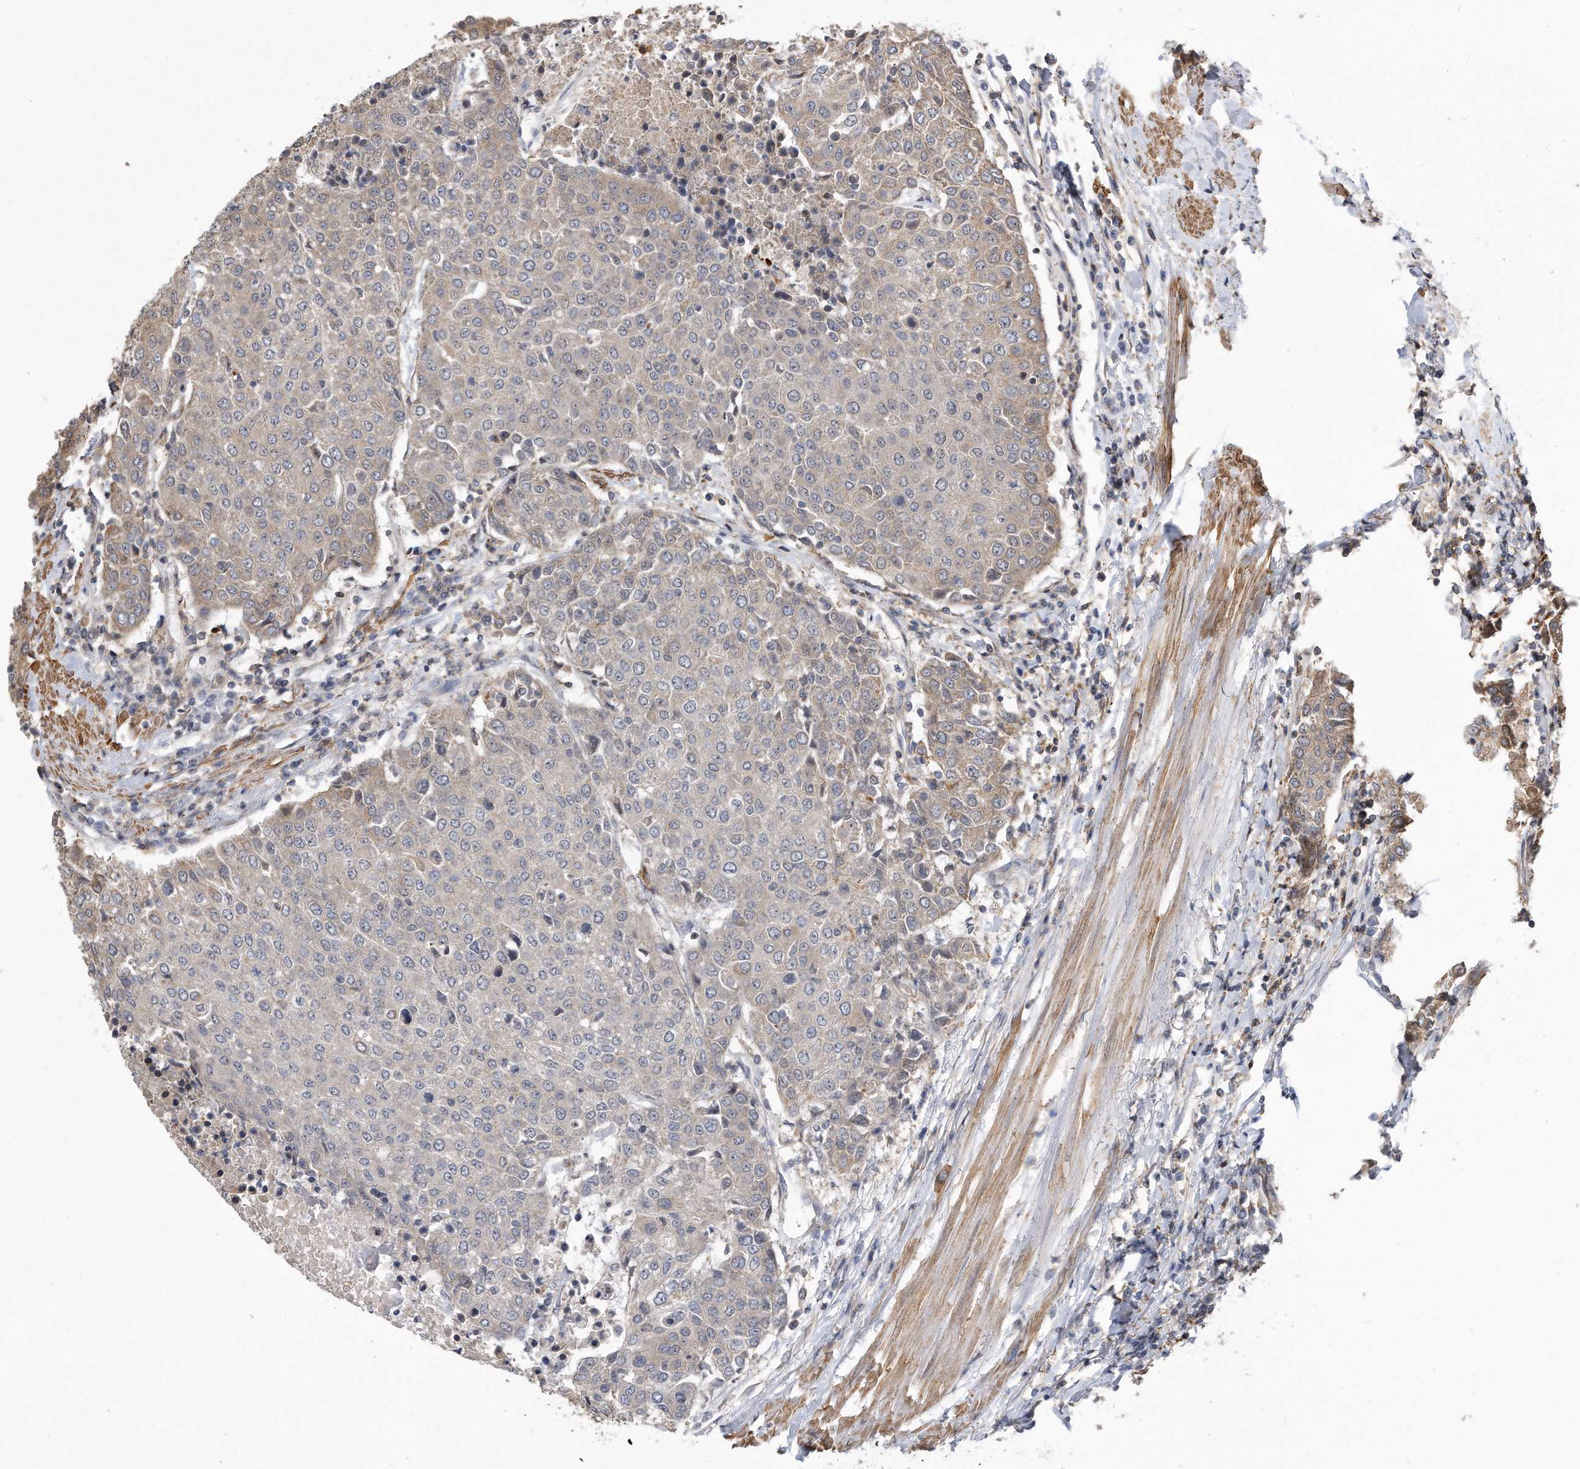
{"staining": {"intensity": "weak", "quantity": "<25%", "location": "cytoplasmic/membranous"}, "tissue": "urothelial cancer", "cell_type": "Tumor cells", "image_type": "cancer", "snomed": [{"axis": "morphology", "description": "Urothelial carcinoma, High grade"}, {"axis": "topography", "description": "Urinary bladder"}], "caption": "Immunohistochemistry (IHC) micrograph of high-grade urothelial carcinoma stained for a protein (brown), which demonstrates no expression in tumor cells.", "gene": "TCP1", "patient": {"sex": "female", "age": 85}}